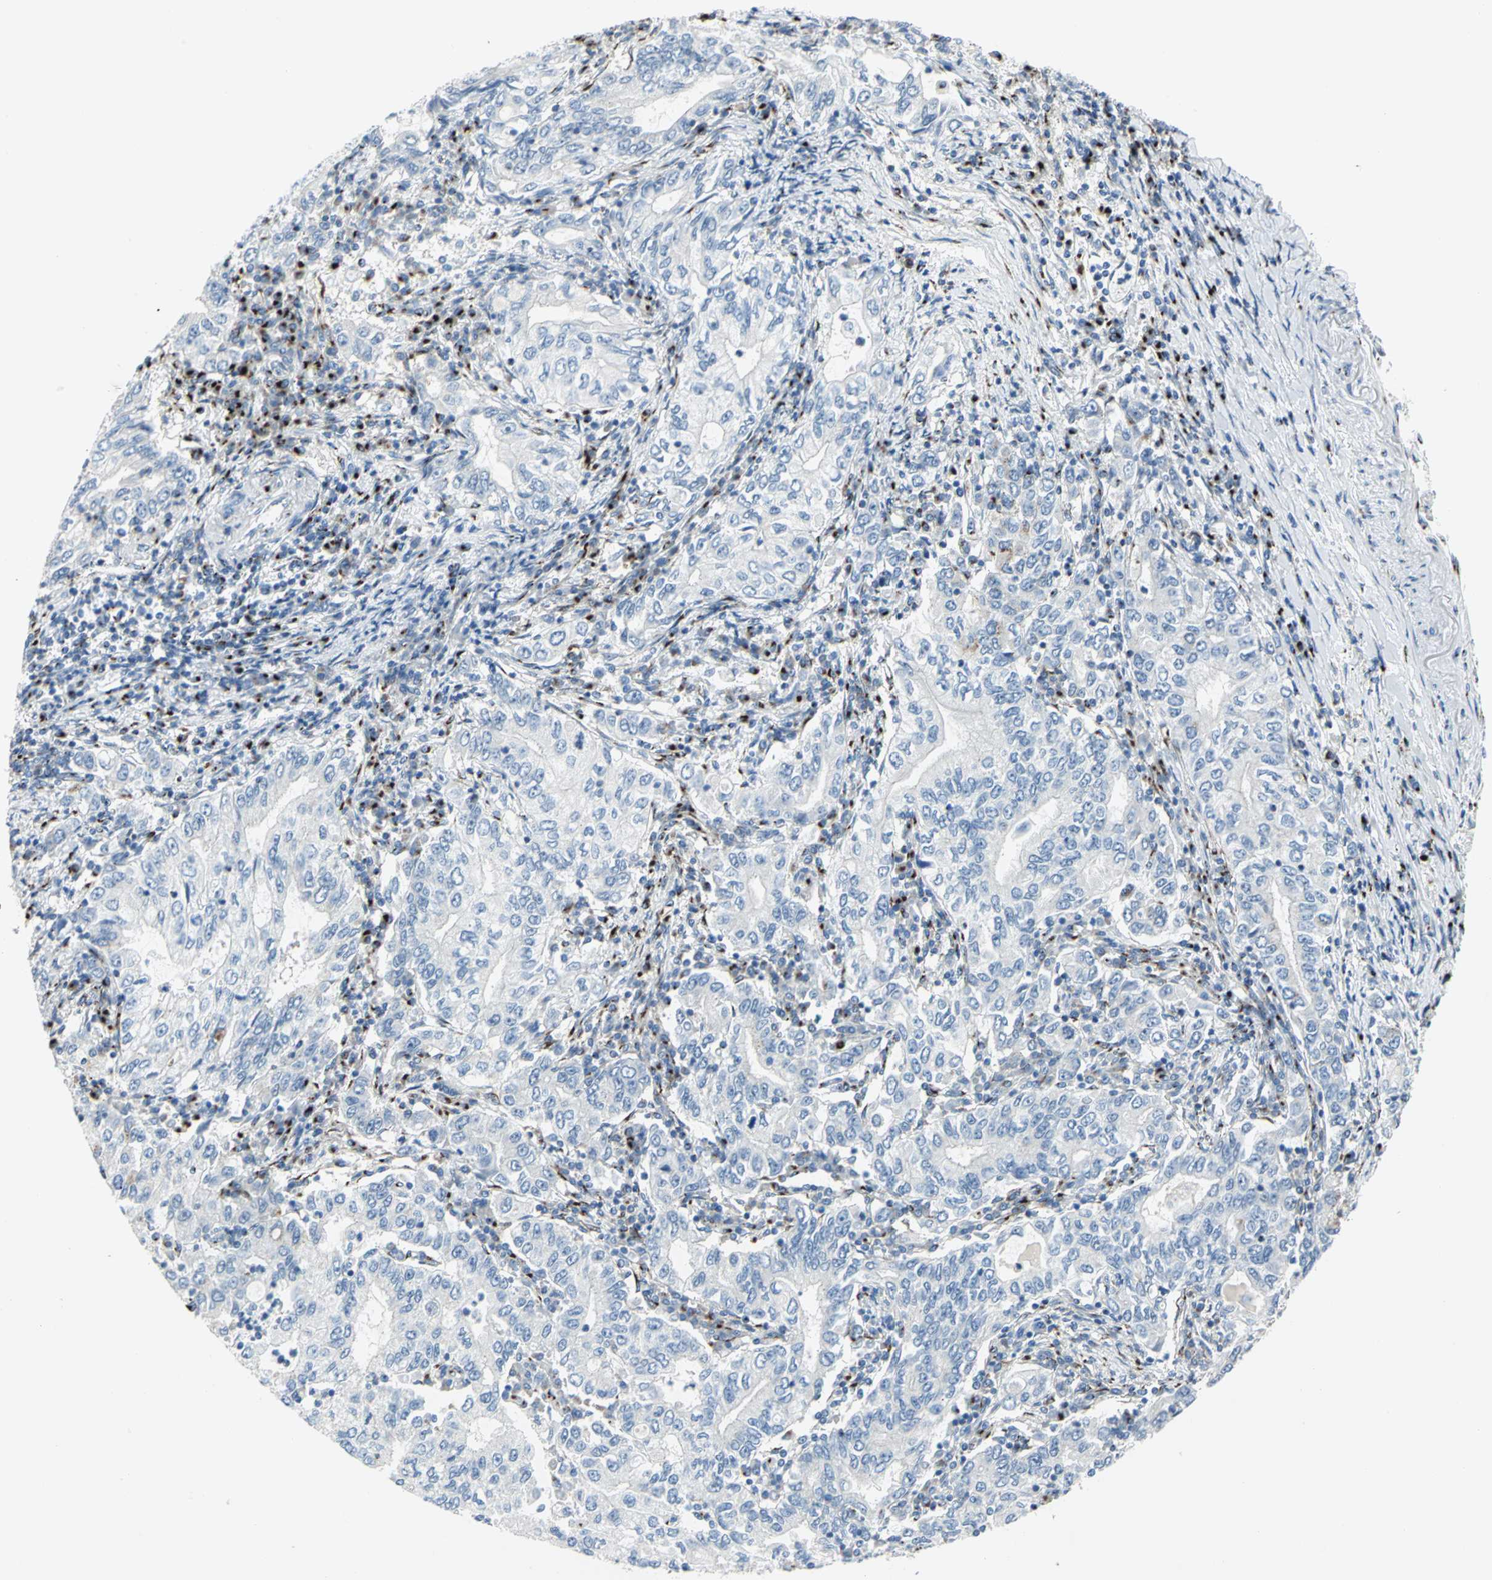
{"staining": {"intensity": "moderate", "quantity": "<25%", "location": "cytoplasmic/membranous"}, "tissue": "stomach cancer", "cell_type": "Tumor cells", "image_type": "cancer", "snomed": [{"axis": "morphology", "description": "Adenocarcinoma, NOS"}, {"axis": "topography", "description": "Stomach, lower"}], "caption": "Stomach adenocarcinoma stained for a protein (brown) shows moderate cytoplasmic/membranous positive expression in approximately <25% of tumor cells.", "gene": "GPR3", "patient": {"sex": "female", "age": 72}}